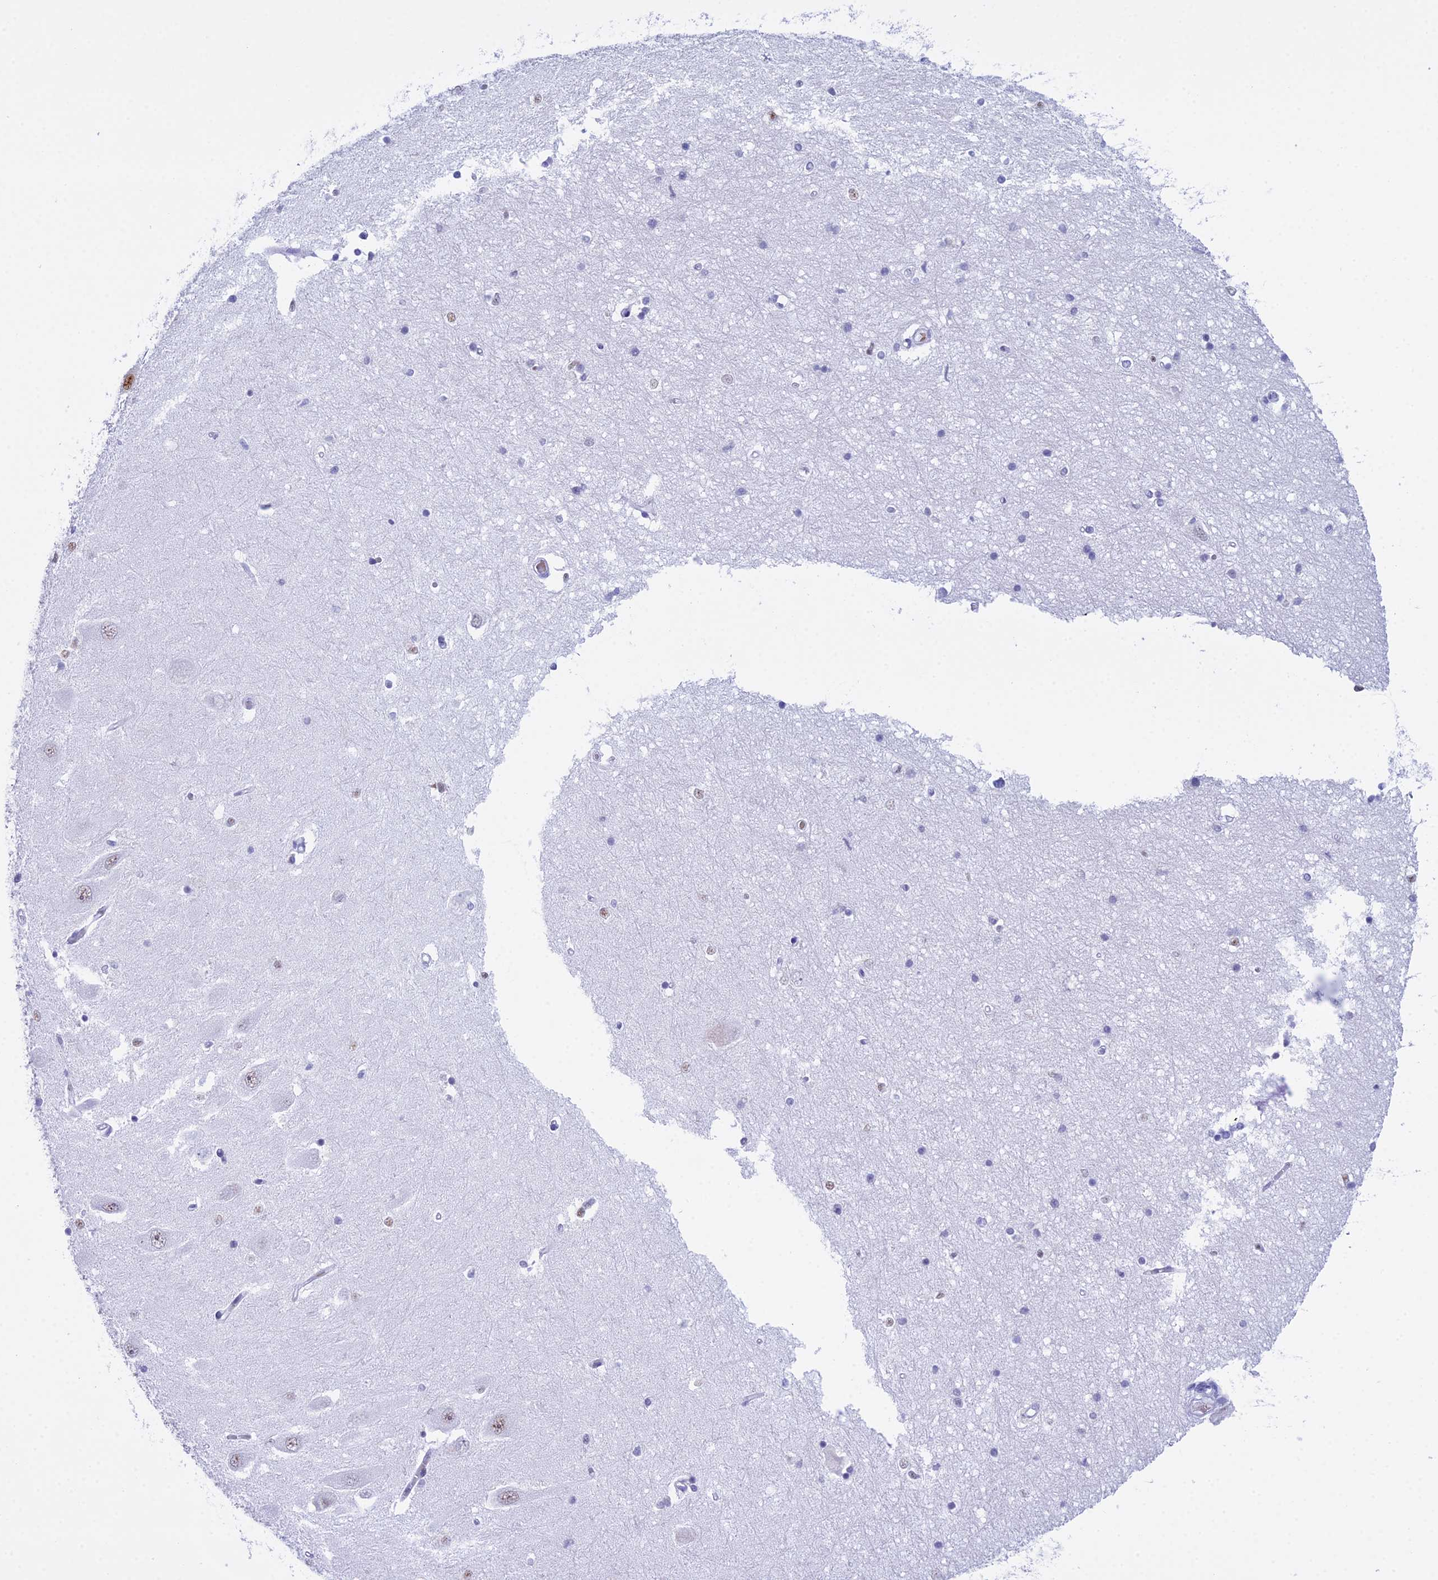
{"staining": {"intensity": "weak", "quantity": "<25%", "location": "nuclear"}, "tissue": "hippocampus", "cell_type": "Glial cells", "image_type": "normal", "snomed": [{"axis": "morphology", "description": "Normal tissue, NOS"}, {"axis": "topography", "description": "Hippocampus"}], "caption": "High power microscopy micrograph of an immunohistochemistry (IHC) image of unremarkable hippocampus, revealing no significant staining in glial cells. The staining was performed using DAB (3,3'-diaminobenzidine) to visualize the protein expression in brown, while the nuclei were stained in blue with hematoxylin (Magnification: 20x).", "gene": "RNPS1", "patient": {"sex": "male", "age": 45}}